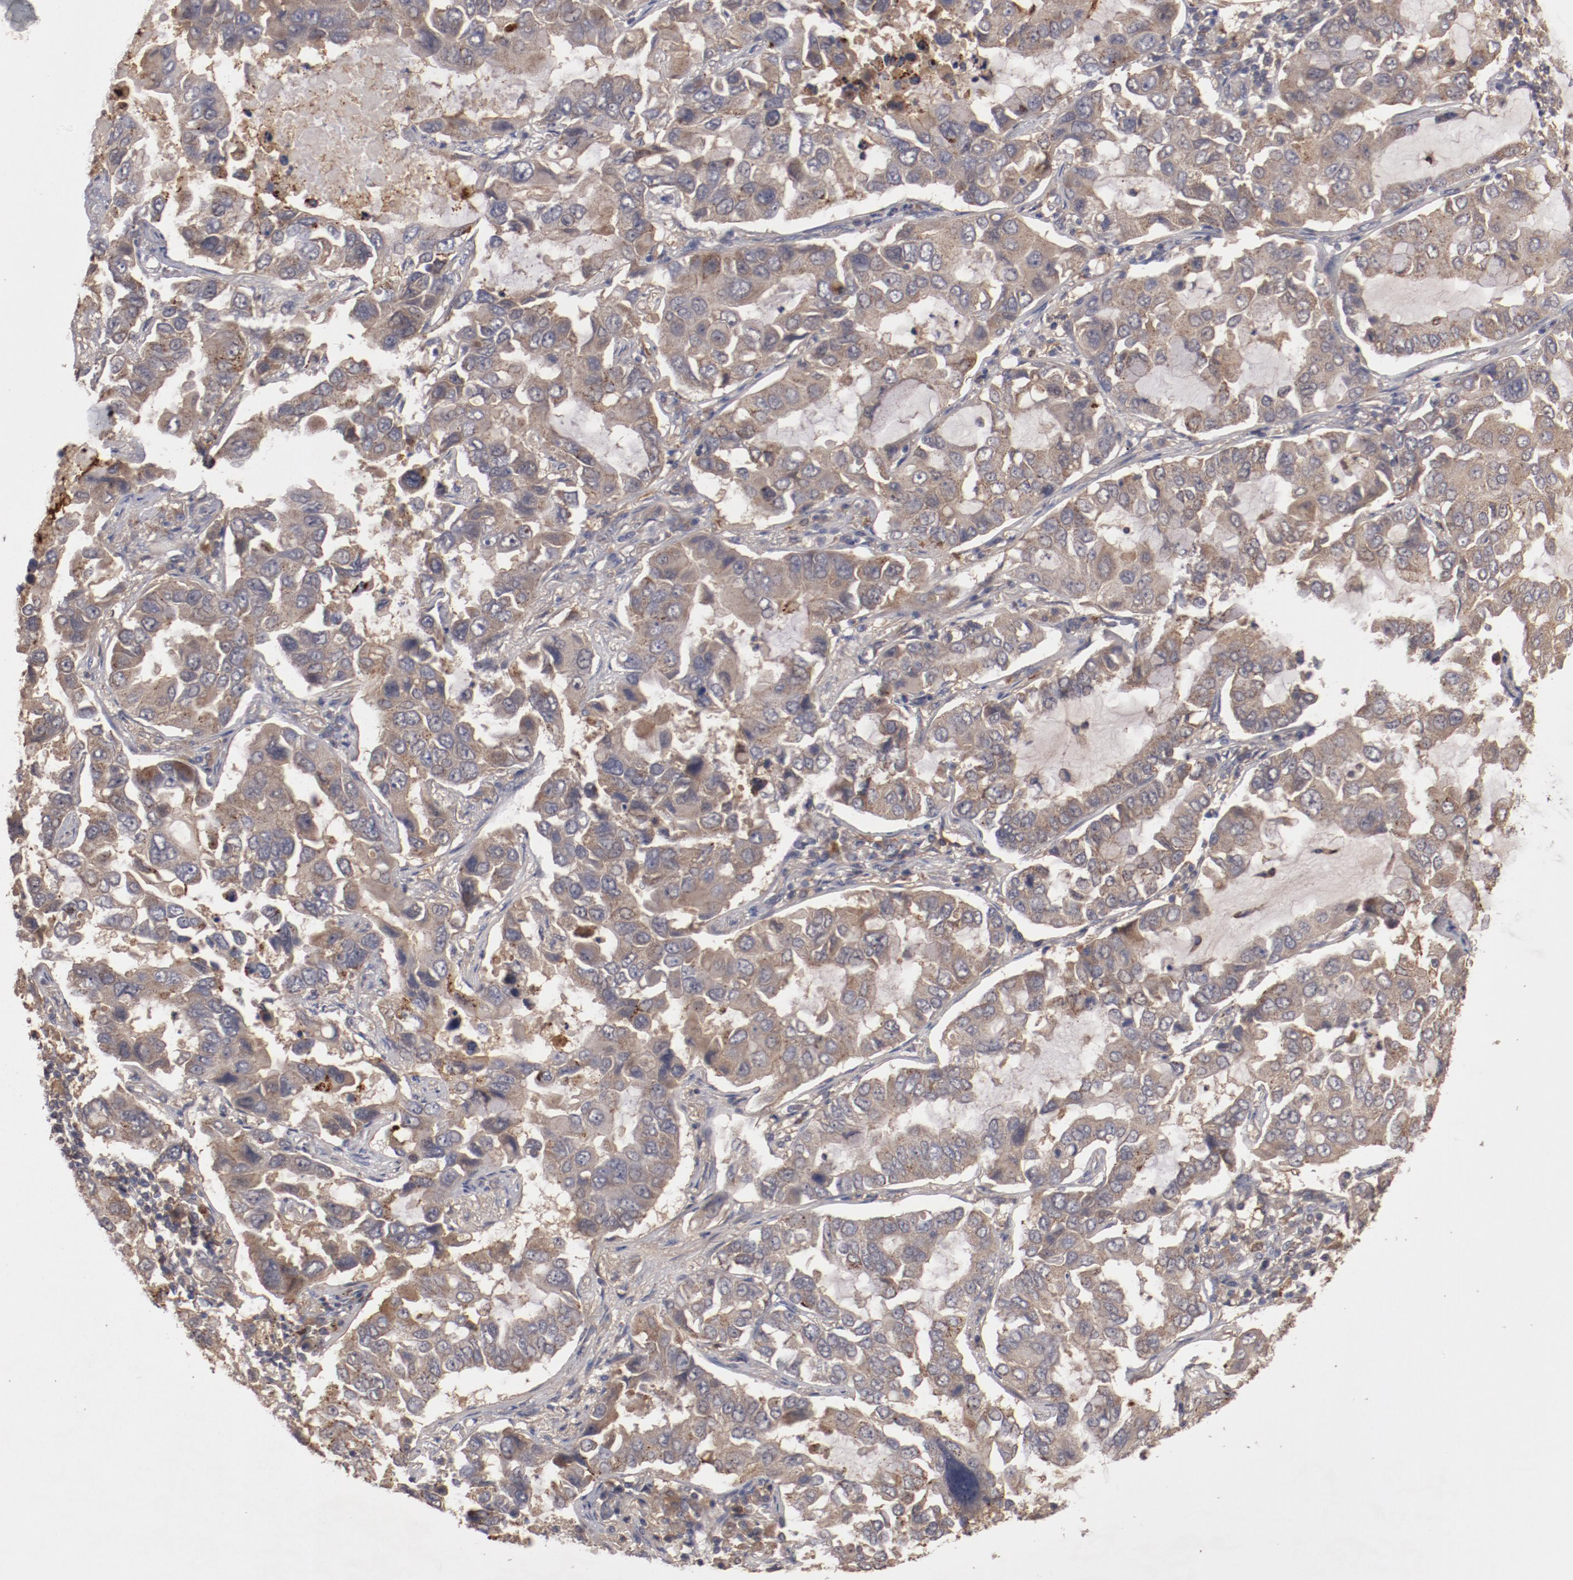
{"staining": {"intensity": "moderate", "quantity": ">75%", "location": "cytoplasmic/membranous"}, "tissue": "lung cancer", "cell_type": "Tumor cells", "image_type": "cancer", "snomed": [{"axis": "morphology", "description": "Adenocarcinoma, NOS"}, {"axis": "topography", "description": "Lung"}], "caption": "Brown immunohistochemical staining in lung adenocarcinoma exhibits moderate cytoplasmic/membranous positivity in about >75% of tumor cells.", "gene": "LRRC75B", "patient": {"sex": "male", "age": 64}}